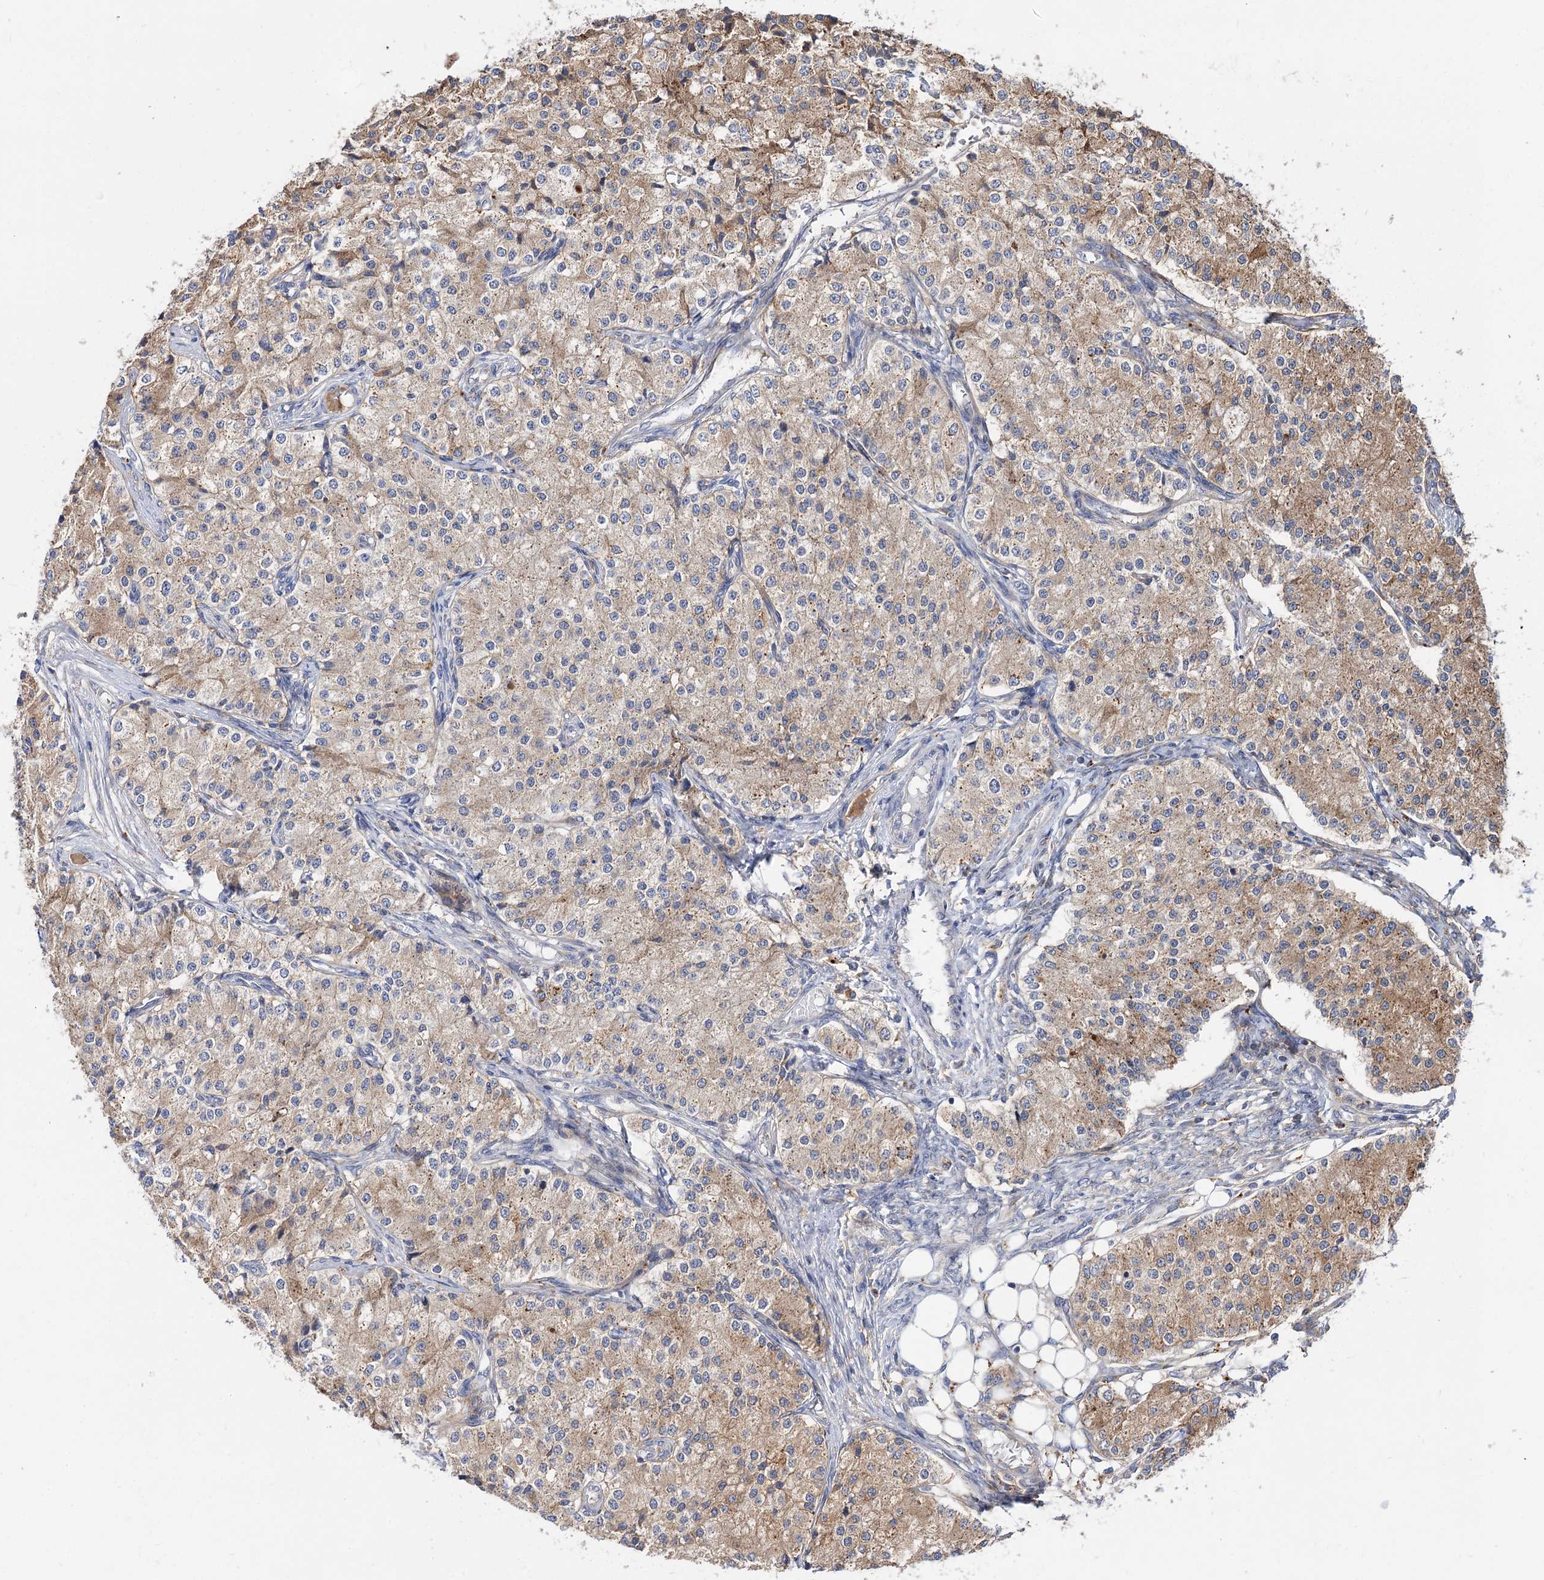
{"staining": {"intensity": "weak", "quantity": "25%-75%", "location": "cytoplasmic/membranous"}, "tissue": "carcinoid", "cell_type": "Tumor cells", "image_type": "cancer", "snomed": [{"axis": "morphology", "description": "Carcinoid, malignant, NOS"}, {"axis": "topography", "description": "Colon"}], "caption": "Immunohistochemistry of malignant carcinoid reveals low levels of weak cytoplasmic/membranous expression in approximately 25%-75% of tumor cells. (IHC, brightfield microscopy, high magnification).", "gene": "PATL1", "patient": {"sex": "female", "age": 52}}